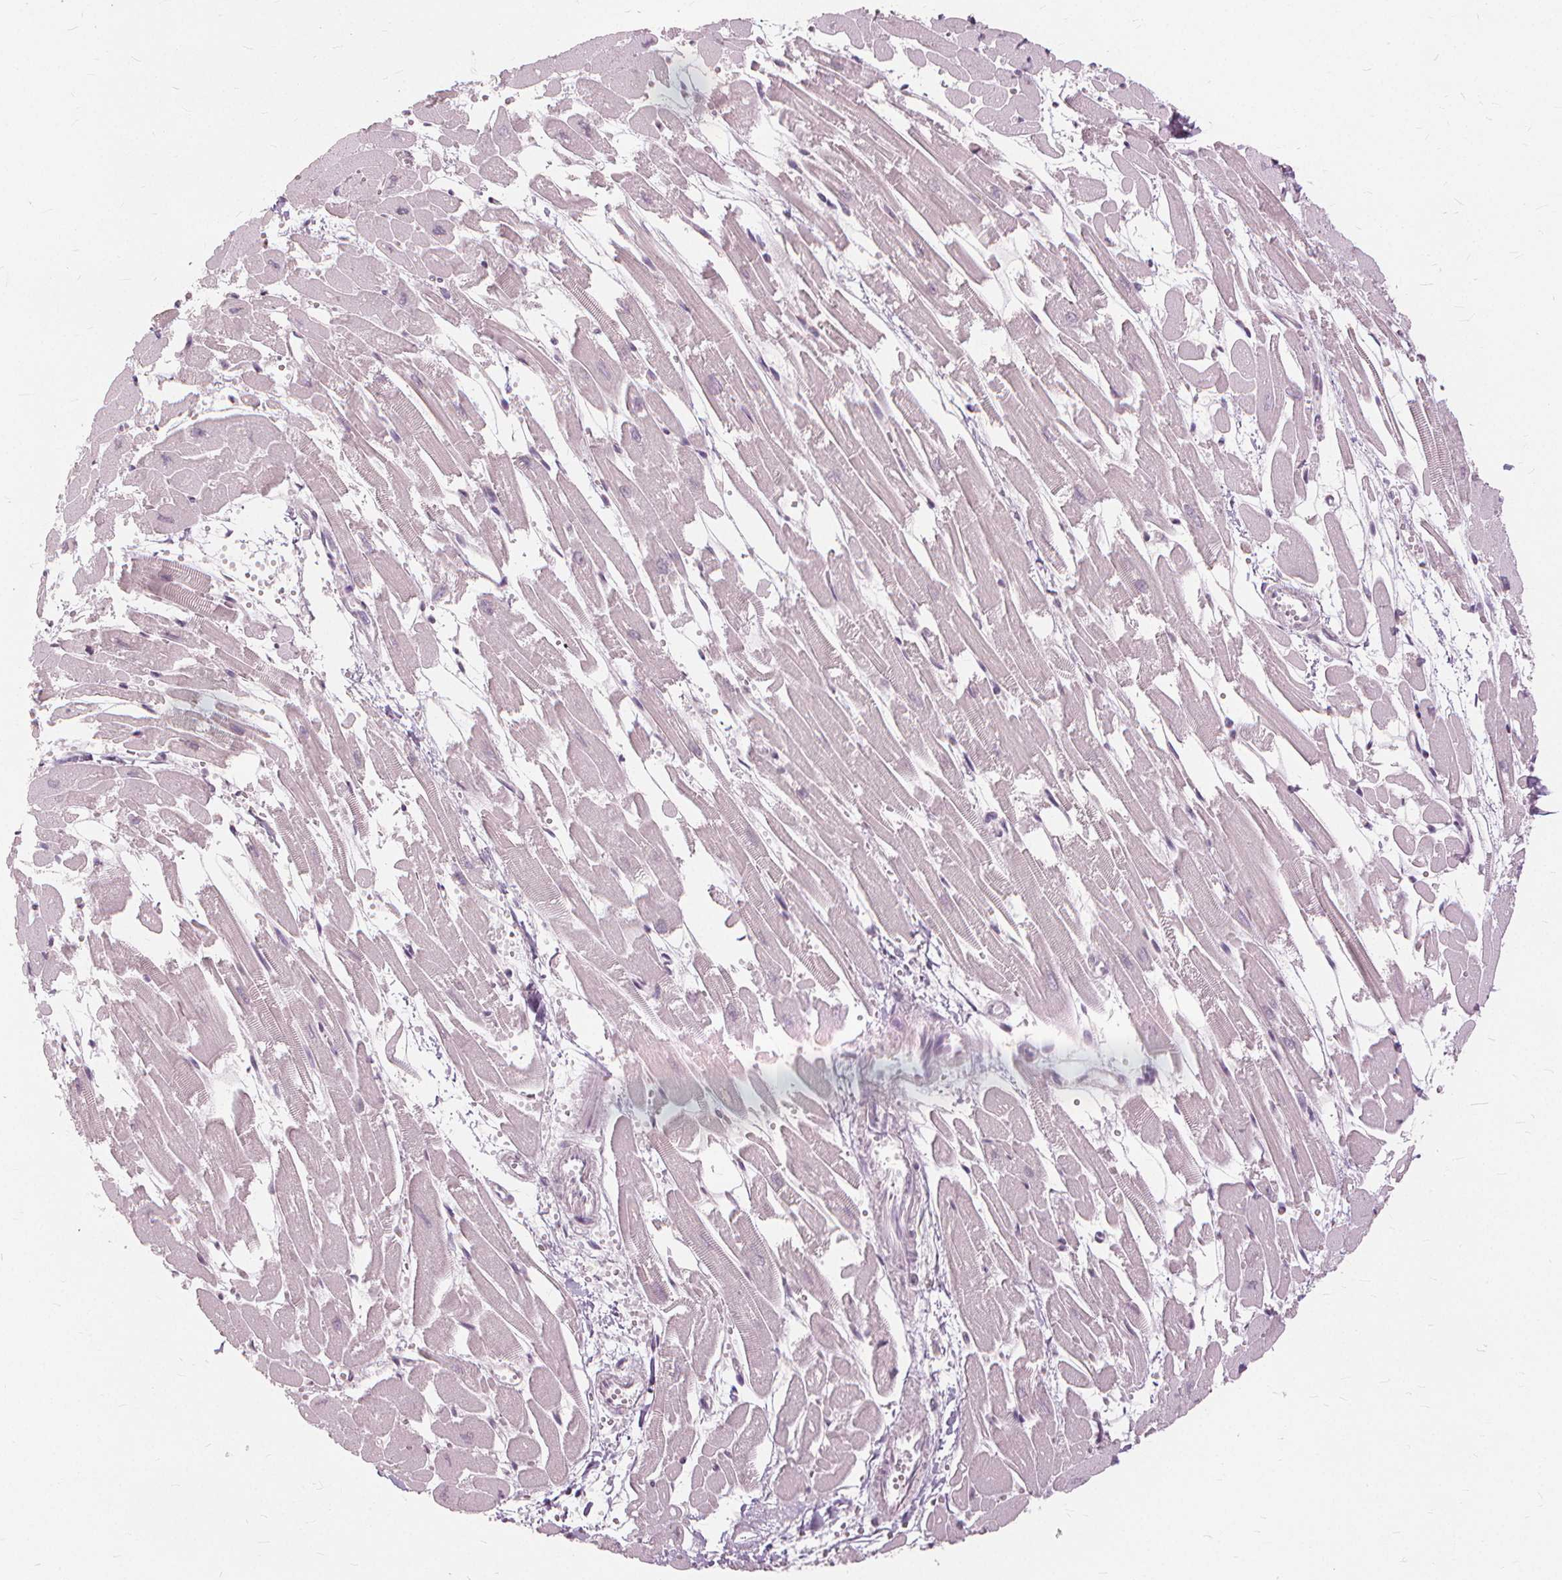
{"staining": {"intensity": "negative", "quantity": "none", "location": "none"}, "tissue": "heart muscle", "cell_type": "Cardiomyocytes", "image_type": "normal", "snomed": [{"axis": "morphology", "description": "Normal tissue, NOS"}, {"axis": "topography", "description": "Heart"}], "caption": "Protein analysis of unremarkable heart muscle shows no significant expression in cardiomyocytes. (Brightfield microscopy of DAB (3,3'-diaminobenzidine) immunohistochemistry (IHC) at high magnification).", "gene": "SFTPD", "patient": {"sex": "female", "age": 52}}